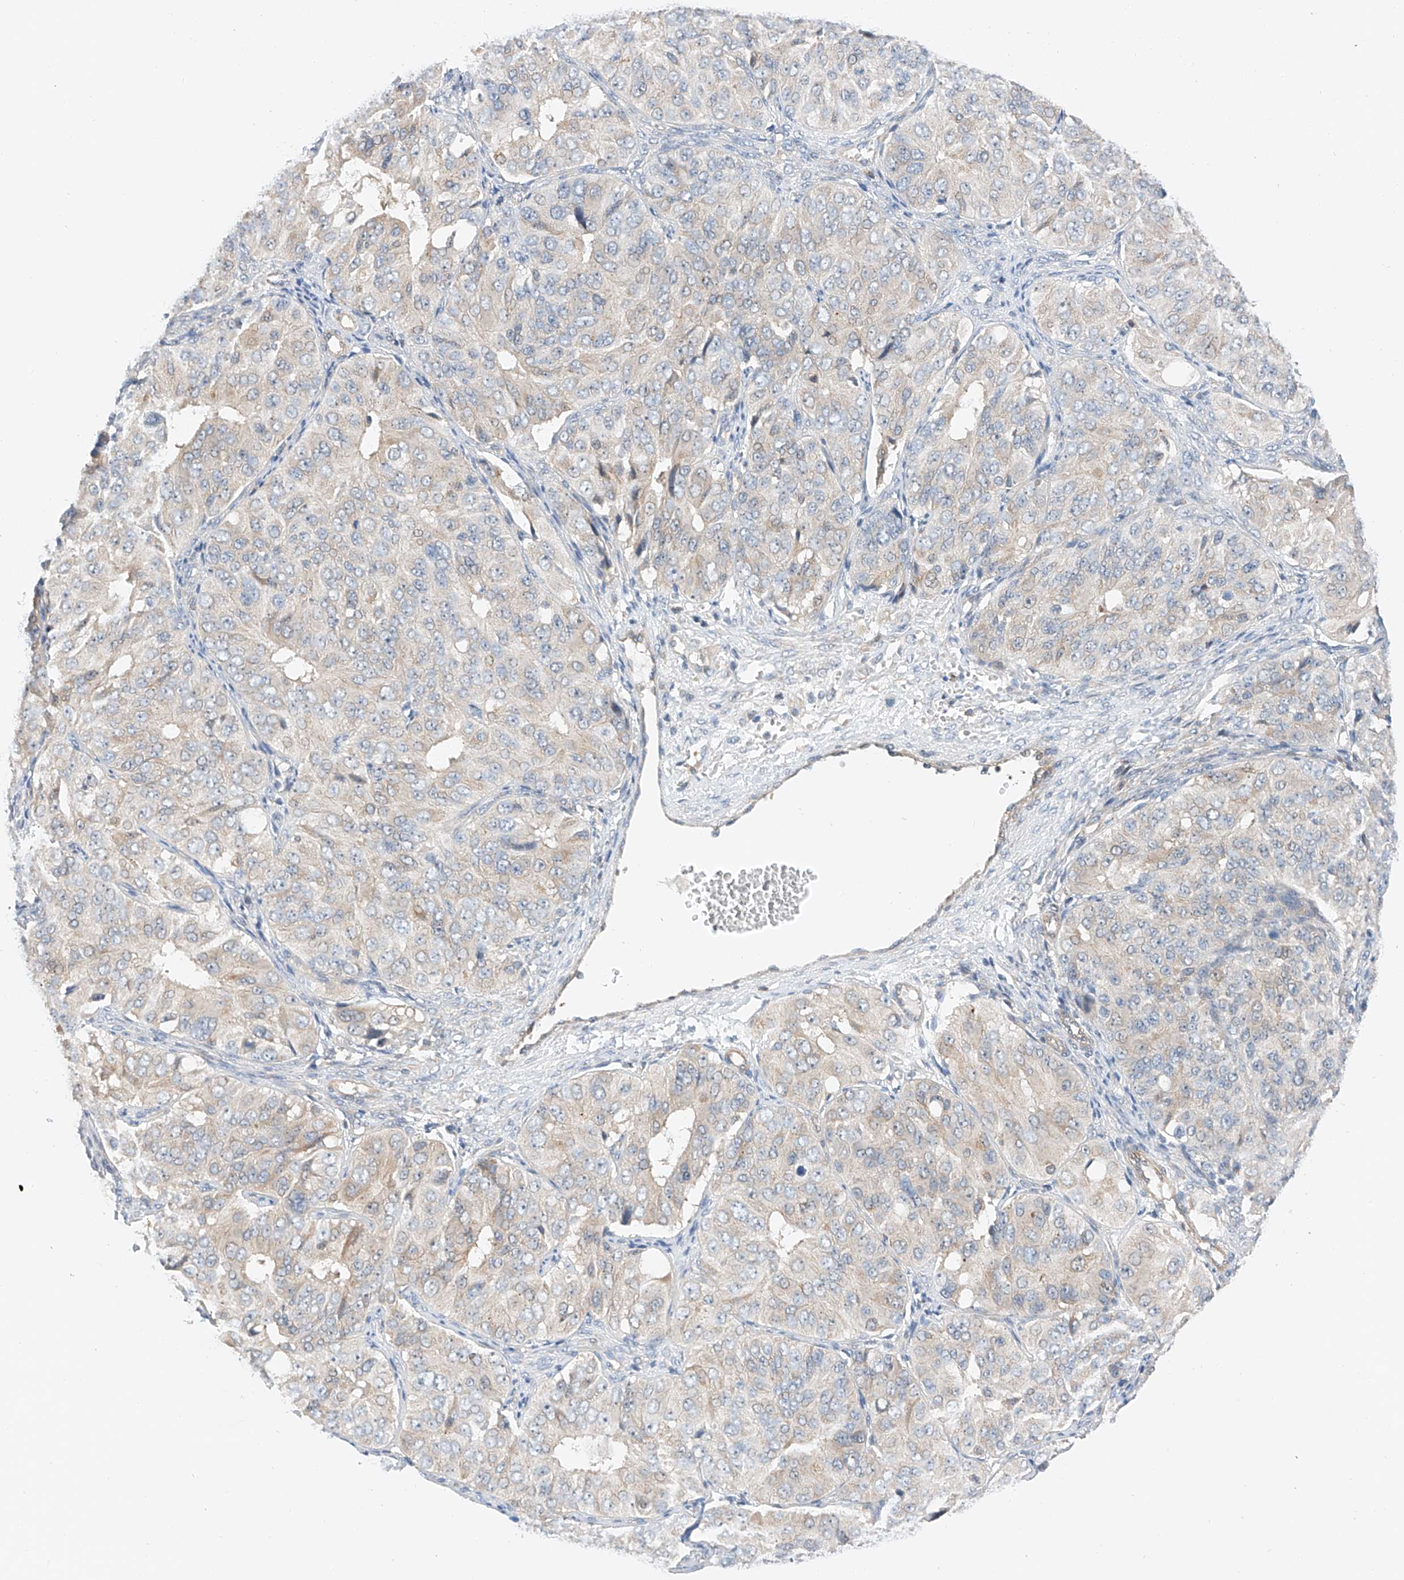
{"staining": {"intensity": "negative", "quantity": "none", "location": "none"}, "tissue": "ovarian cancer", "cell_type": "Tumor cells", "image_type": "cancer", "snomed": [{"axis": "morphology", "description": "Carcinoma, endometroid"}, {"axis": "topography", "description": "Ovary"}], "caption": "Tumor cells show no significant protein staining in endometroid carcinoma (ovarian).", "gene": "MFN2", "patient": {"sex": "female", "age": 51}}